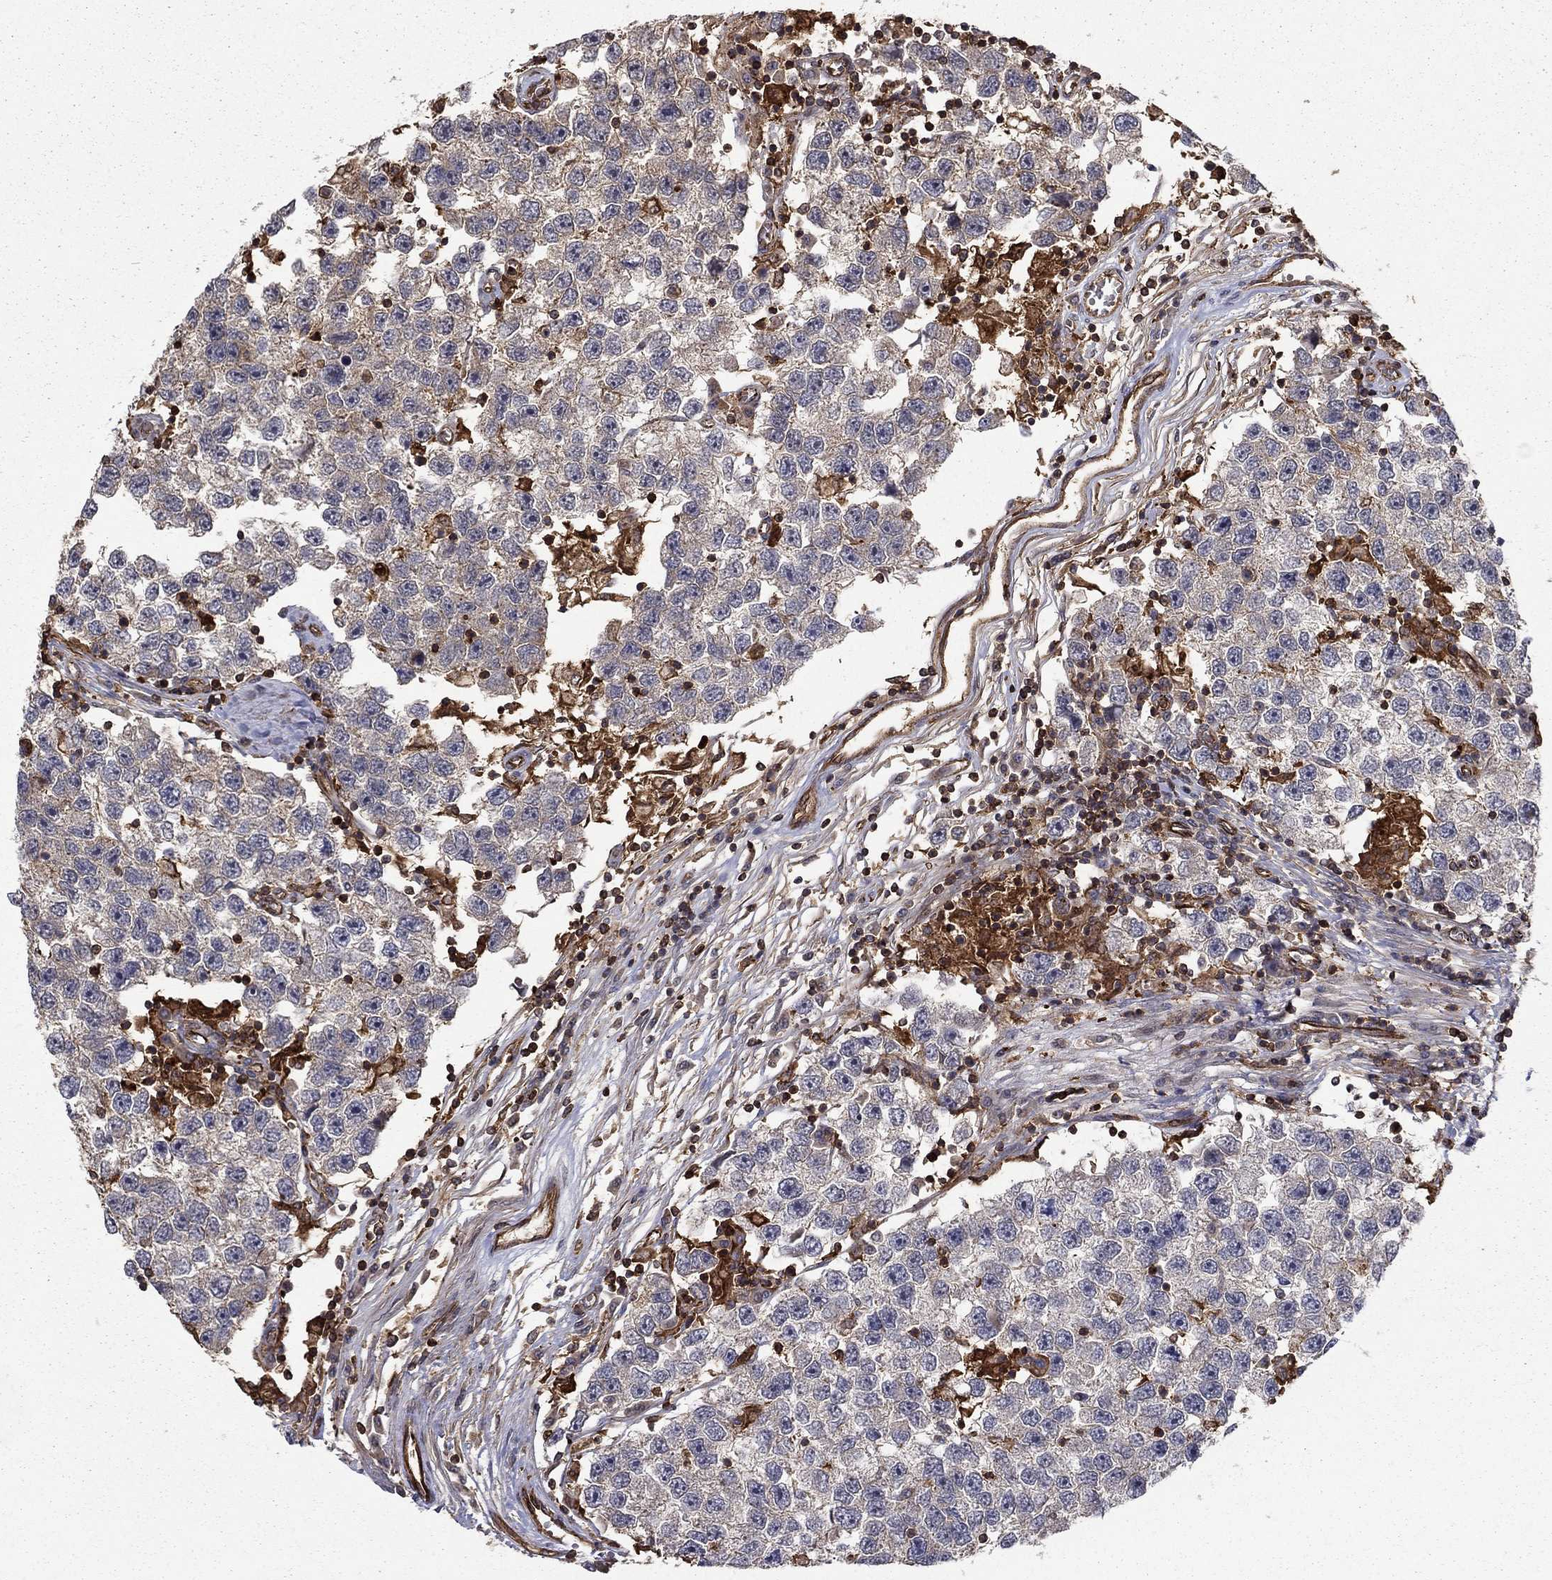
{"staining": {"intensity": "negative", "quantity": "none", "location": "none"}, "tissue": "testis cancer", "cell_type": "Tumor cells", "image_type": "cancer", "snomed": [{"axis": "morphology", "description": "Seminoma, NOS"}, {"axis": "topography", "description": "Testis"}], "caption": "Image shows no significant protein staining in tumor cells of testis cancer (seminoma).", "gene": "ADM", "patient": {"sex": "male", "age": 26}}